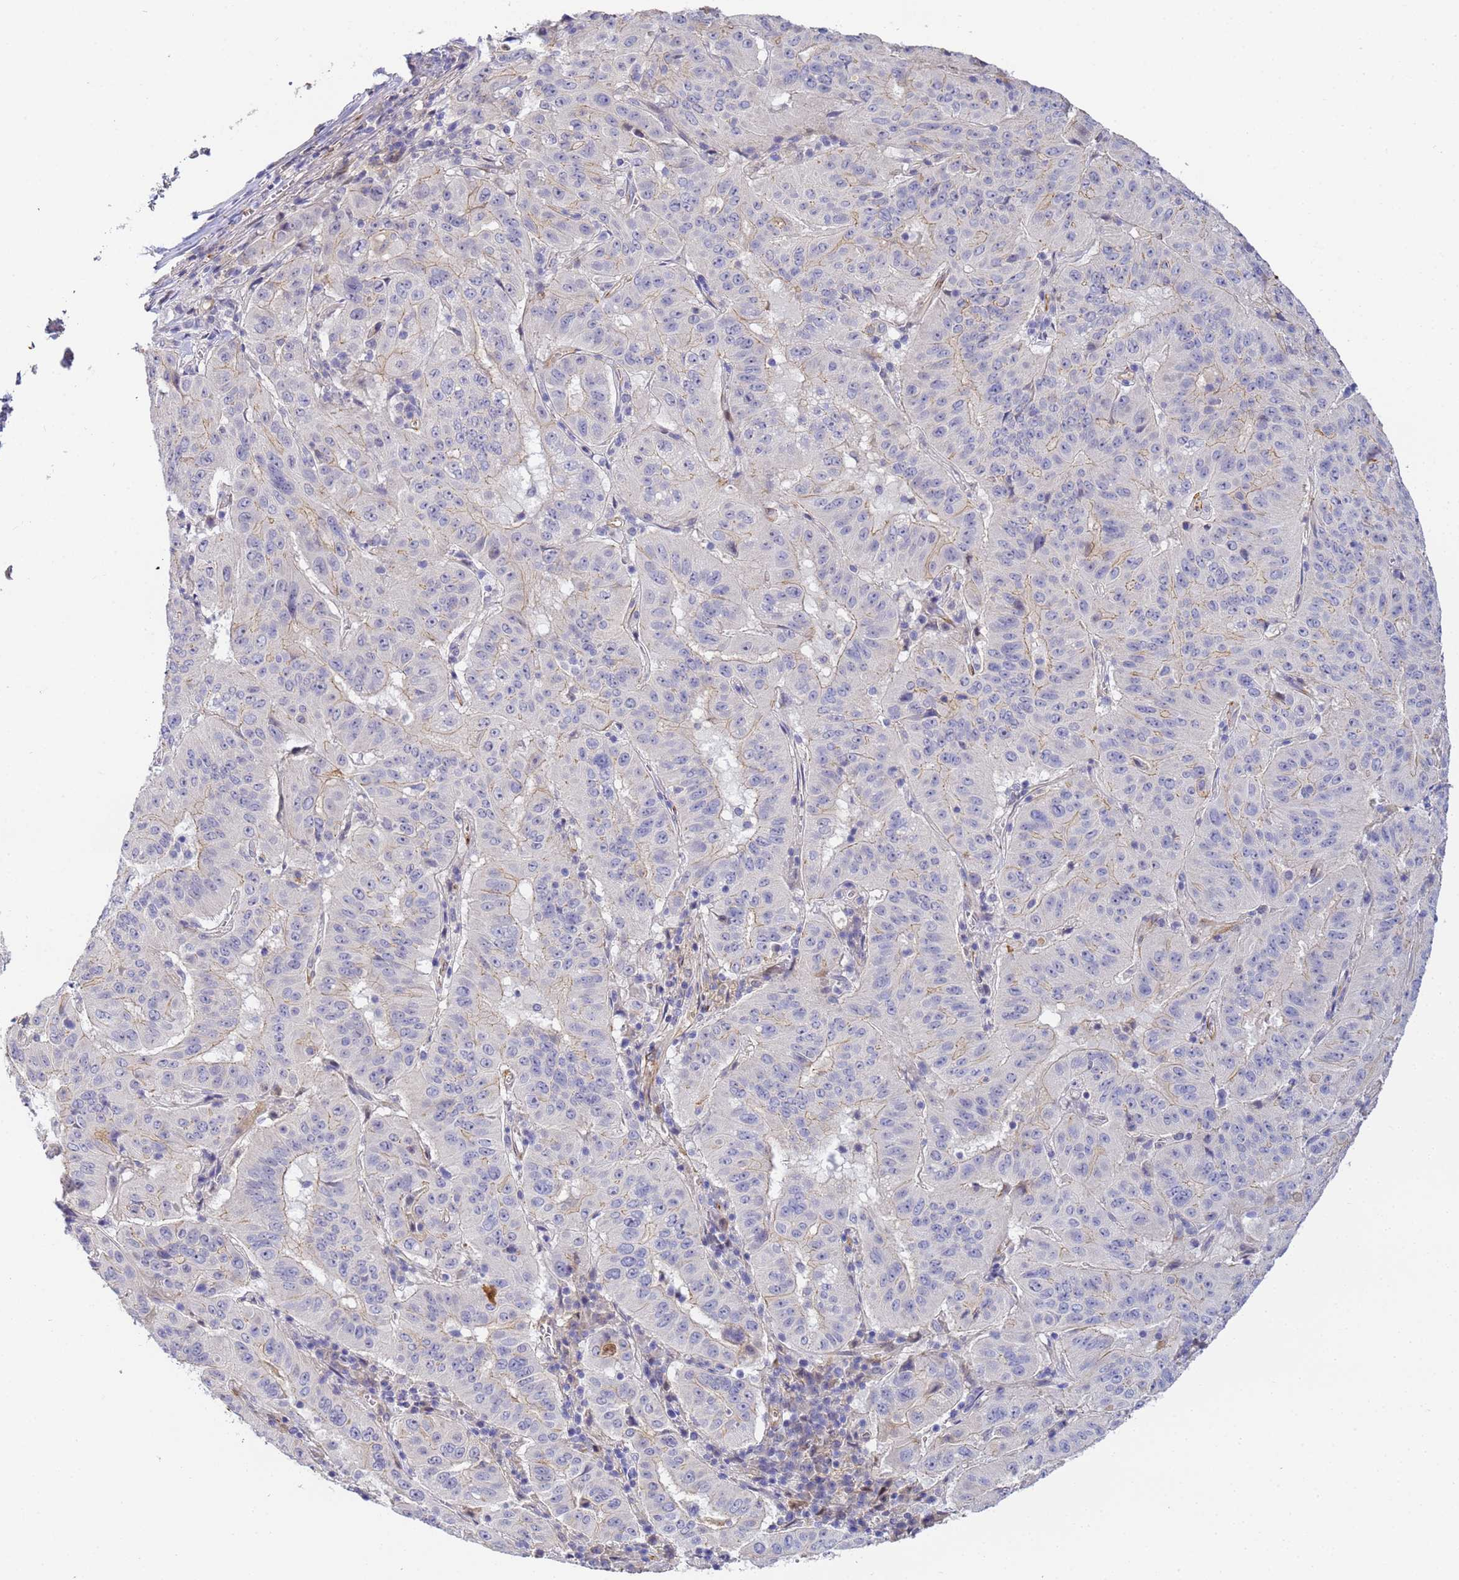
{"staining": {"intensity": "weak", "quantity": "<25%", "location": "cytoplasmic/membranous"}, "tissue": "pancreatic cancer", "cell_type": "Tumor cells", "image_type": "cancer", "snomed": [{"axis": "morphology", "description": "Adenocarcinoma, NOS"}, {"axis": "topography", "description": "Pancreas"}], "caption": "Tumor cells show no significant protein positivity in pancreatic cancer (adenocarcinoma).", "gene": "CFH", "patient": {"sex": "male", "age": 63}}